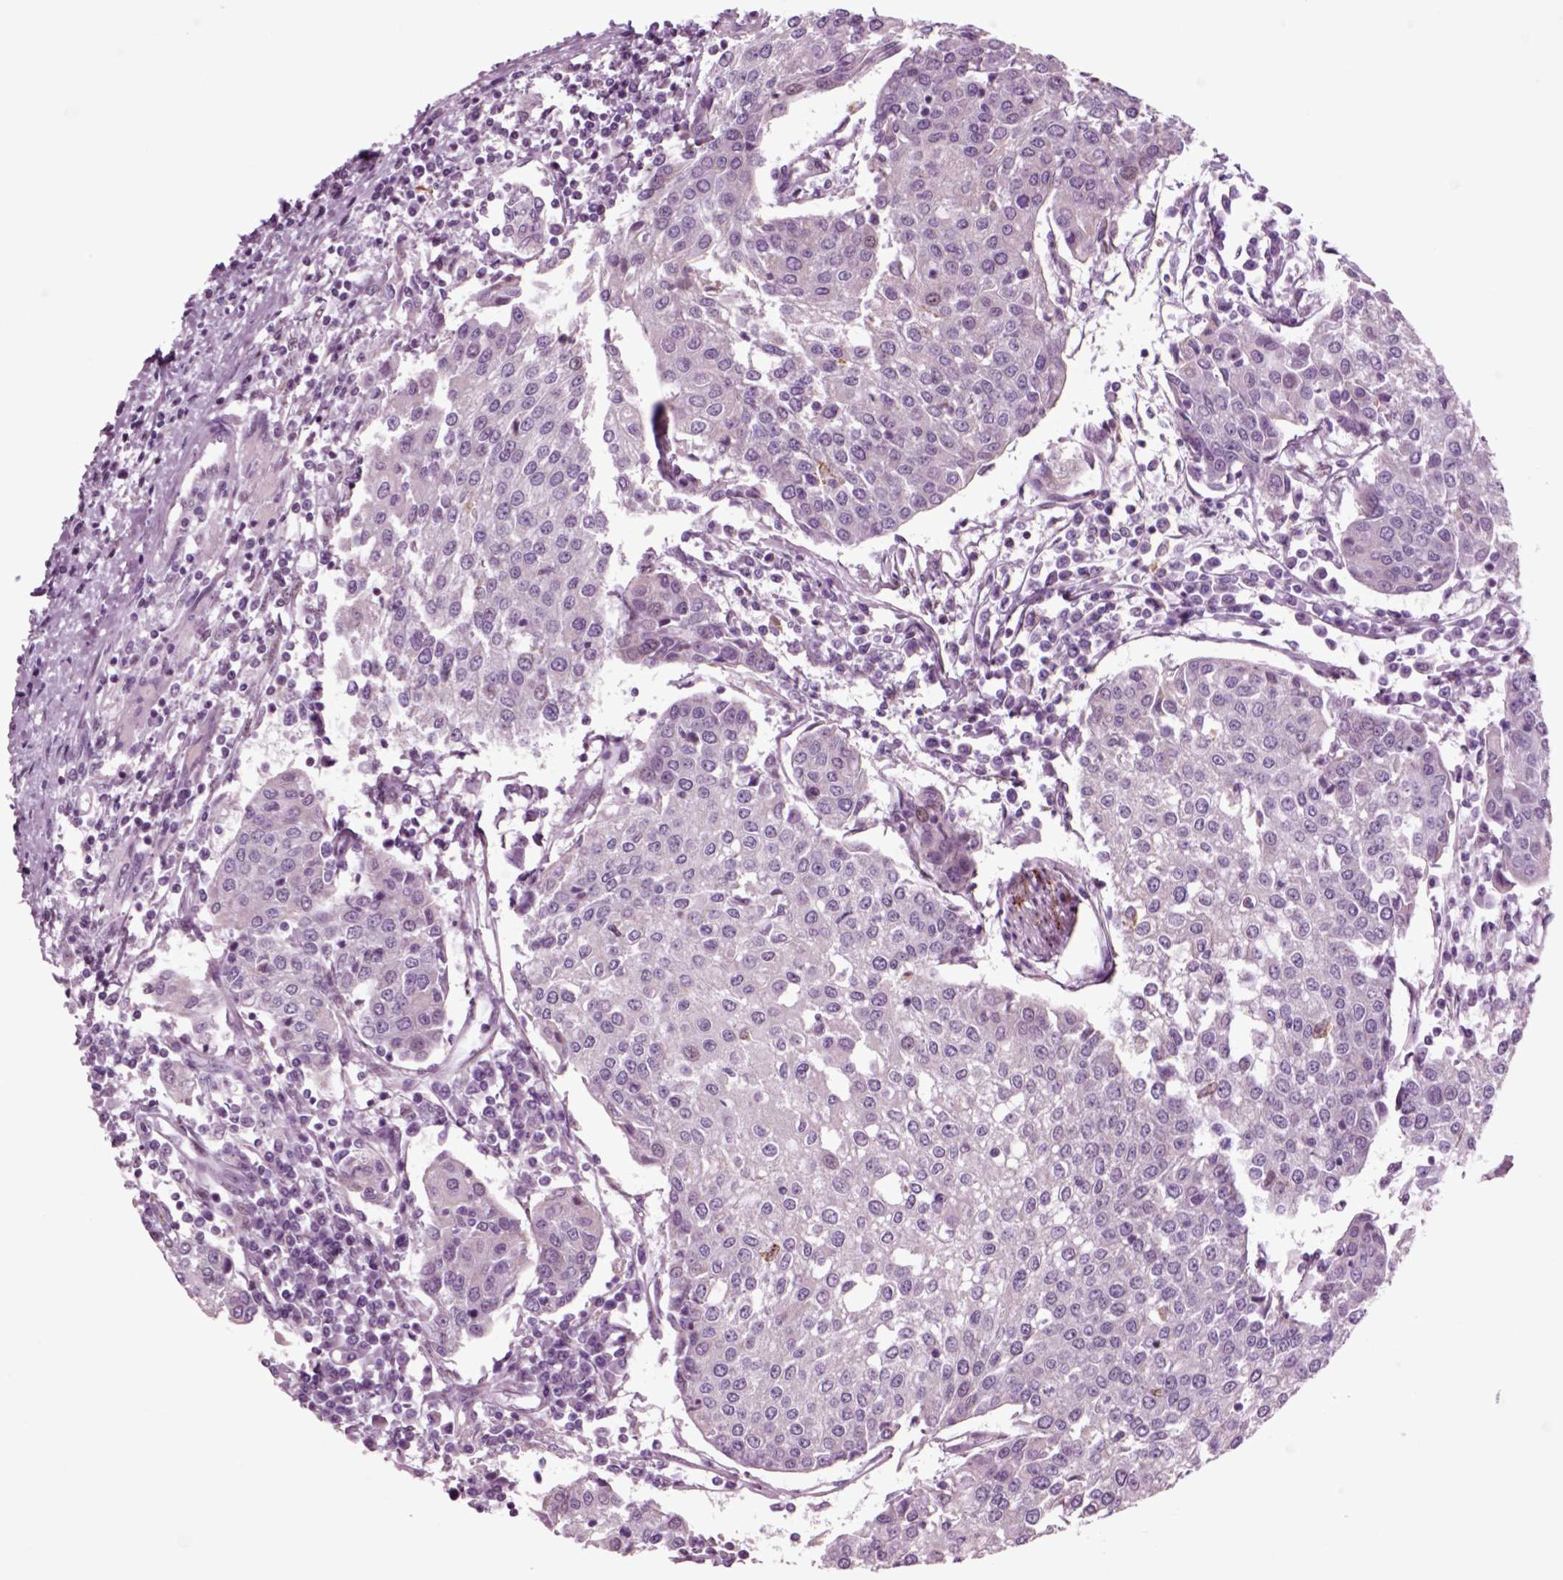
{"staining": {"intensity": "negative", "quantity": "none", "location": "none"}, "tissue": "urothelial cancer", "cell_type": "Tumor cells", "image_type": "cancer", "snomed": [{"axis": "morphology", "description": "Urothelial carcinoma, High grade"}, {"axis": "topography", "description": "Urinary bladder"}], "caption": "Immunohistochemistry (IHC) of high-grade urothelial carcinoma displays no positivity in tumor cells. (Brightfield microscopy of DAB immunohistochemistry (IHC) at high magnification).", "gene": "CHGB", "patient": {"sex": "female", "age": 85}}